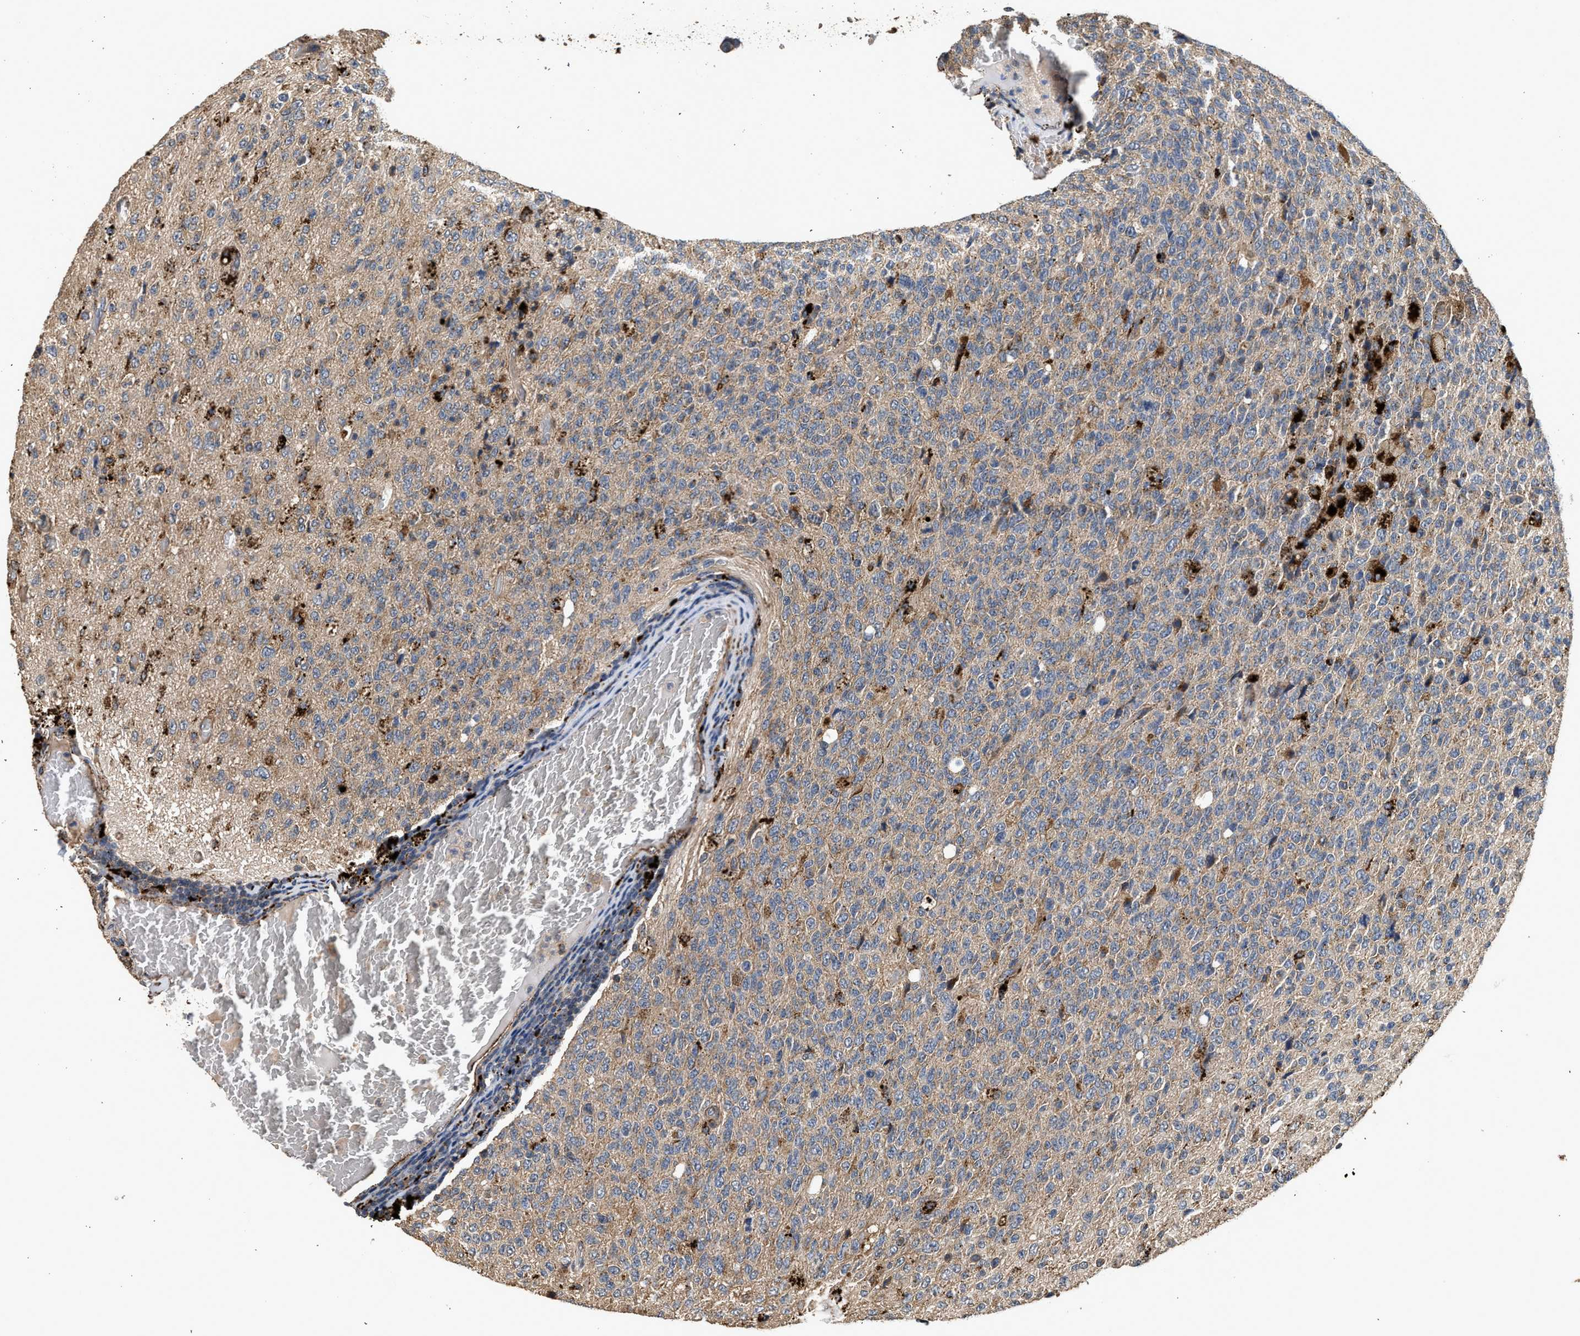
{"staining": {"intensity": "moderate", "quantity": ">75%", "location": "cytoplasmic/membranous"}, "tissue": "glioma", "cell_type": "Tumor cells", "image_type": "cancer", "snomed": [{"axis": "morphology", "description": "Glioma, malignant, High grade"}, {"axis": "topography", "description": "pancreas cauda"}], "caption": "An image of human glioma stained for a protein shows moderate cytoplasmic/membranous brown staining in tumor cells.", "gene": "CTSV", "patient": {"sex": "male", "age": 60}}